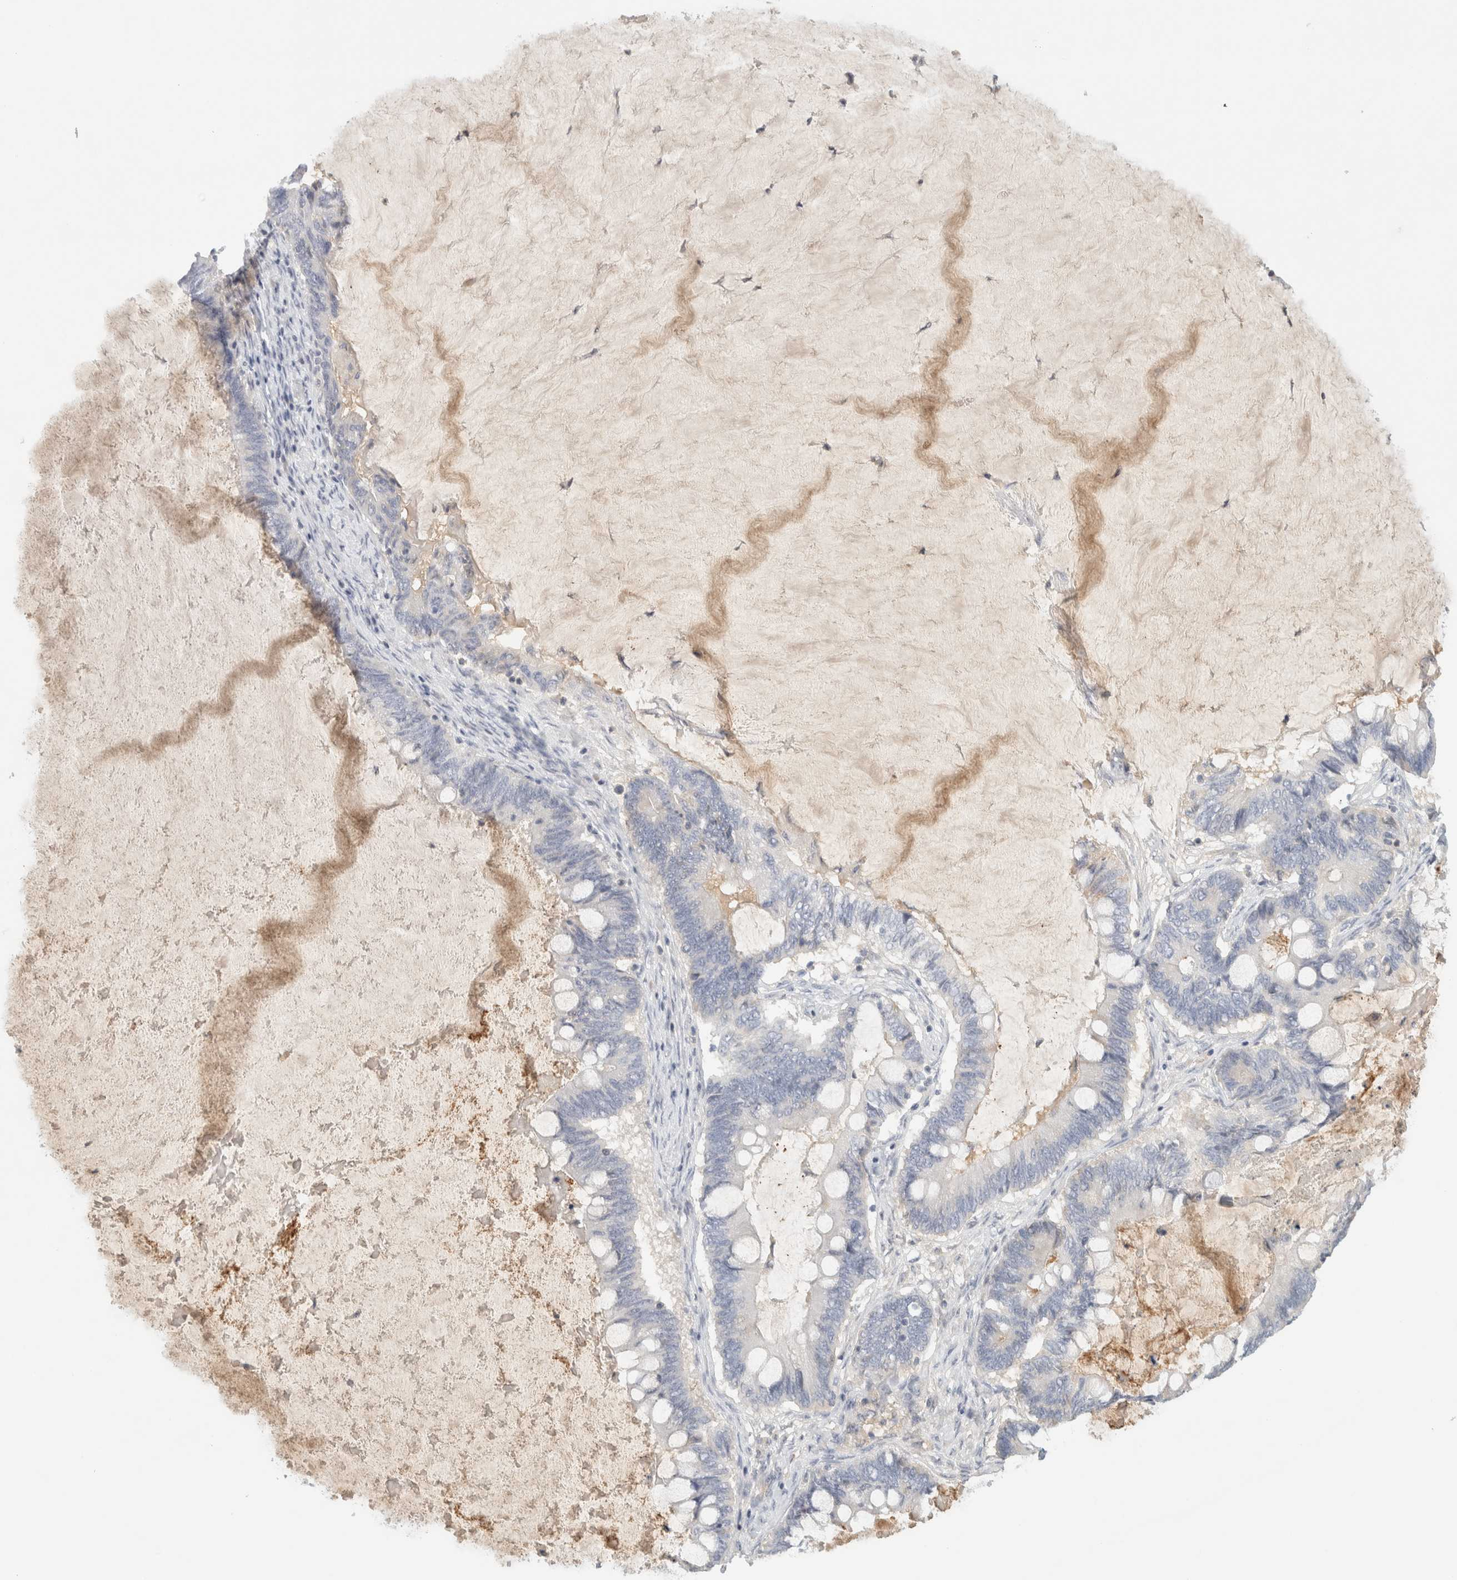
{"staining": {"intensity": "negative", "quantity": "none", "location": "none"}, "tissue": "ovarian cancer", "cell_type": "Tumor cells", "image_type": "cancer", "snomed": [{"axis": "morphology", "description": "Cystadenocarcinoma, mucinous, NOS"}, {"axis": "topography", "description": "Ovary"}], "caption": "Ovarian cancer (mucinous cystadenocarcinoma) was stained to show a protein in brown. There is no significant positivity in tumor cells.", "gene": "STK31", "patient": {"sex": "female", "age": 61}}